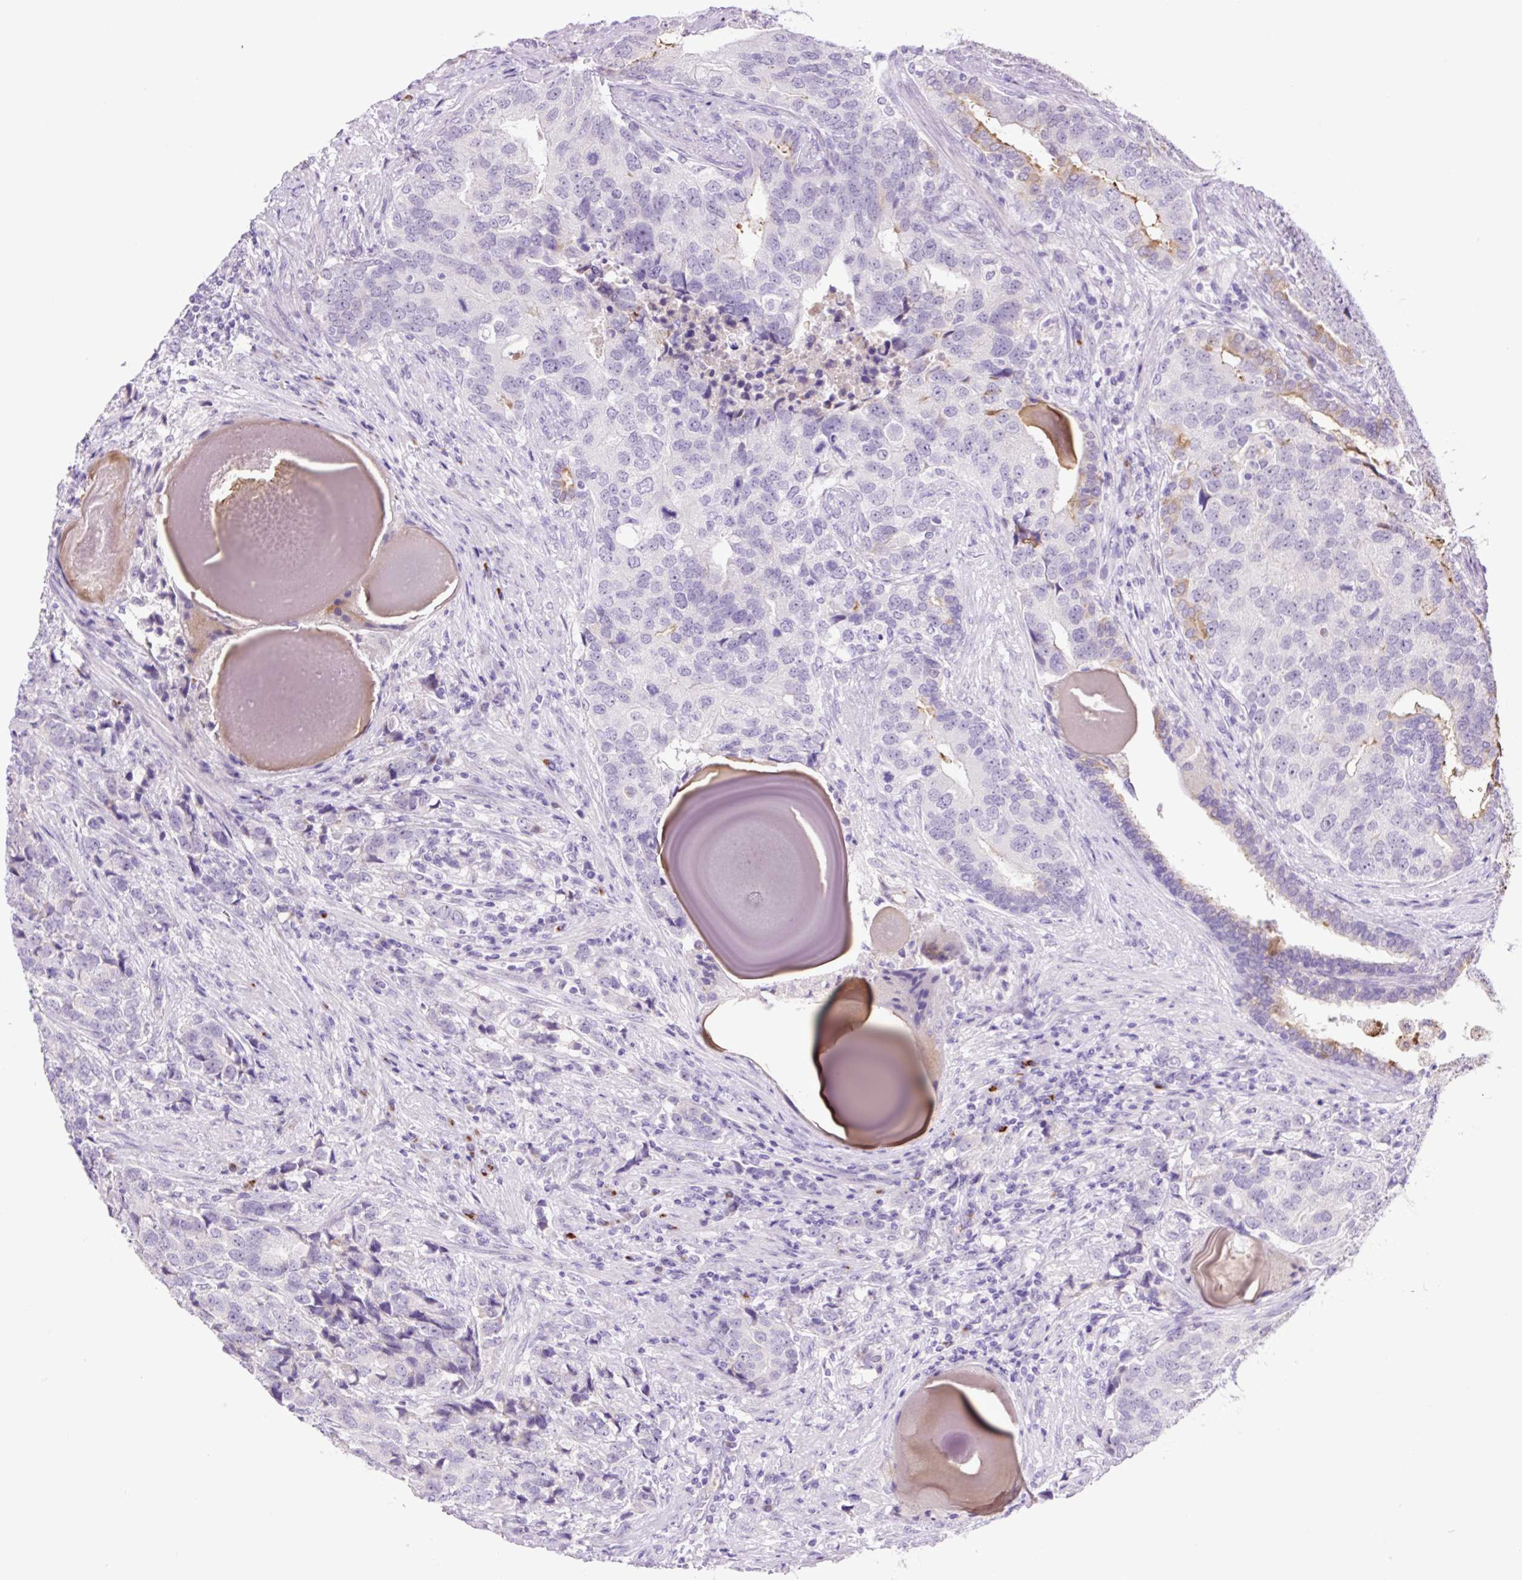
{"staining": {"intensity": "negative", "quantity": "none", "location": "none"}, "tissue": "prostate cancer", "cell_type": "Tumor cells", "image_type": "cancer", "snomed": [{"axis": "morphology", "description": "Adenocarcinoma, High grade"}, {"axis": "topography", "description": "Prostate"}], "caption": "Immunohistochemical staining of human prostate cancer (adenocarcinoma (high-grade)) exhibits no significant staining in tumor cells.", "gene": "MFSD3", "patient": {"sex": "male", "age": 68}}